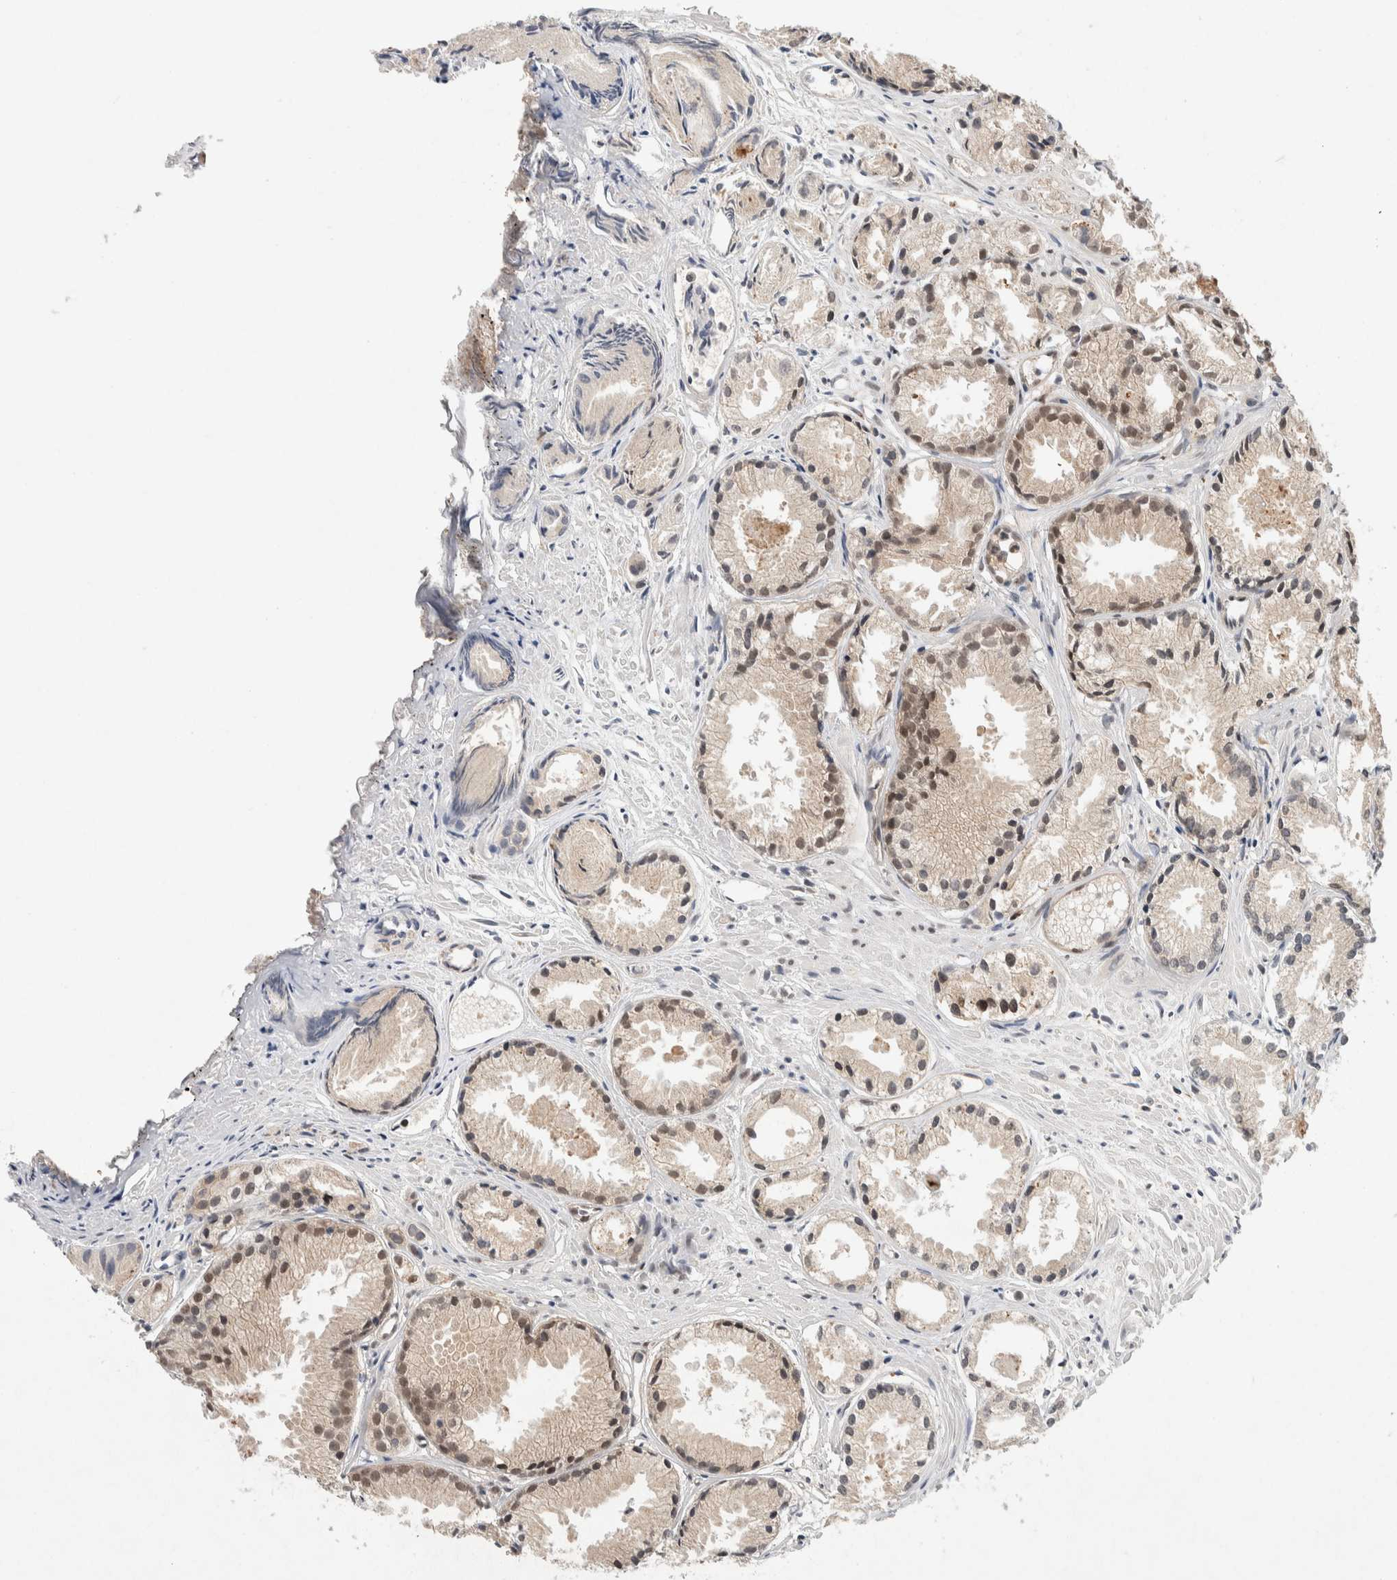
{"staining": {"intensity": "weak", "quantity": ">75%", "location": "cytoplasmic/membranous,nuclear"}, "tissue": "prostate cancer", "cell_type": "Tumor cells", "image_type": "cancer", "snomed": [{"axis": "morphology", "description": "Adenocarcinoma, Low grade"}, {"axis": "topography", "description": "Prostate"}], "caption": "A histopathology image of adenocarcinoma (low-grade) (prostate) stained for a protein displays weak cytoplasmic/membranous and nuclear brown staining in tumor cells.", "gene": "KCNK1", "patient": {"sex": "male", "age": 72}}